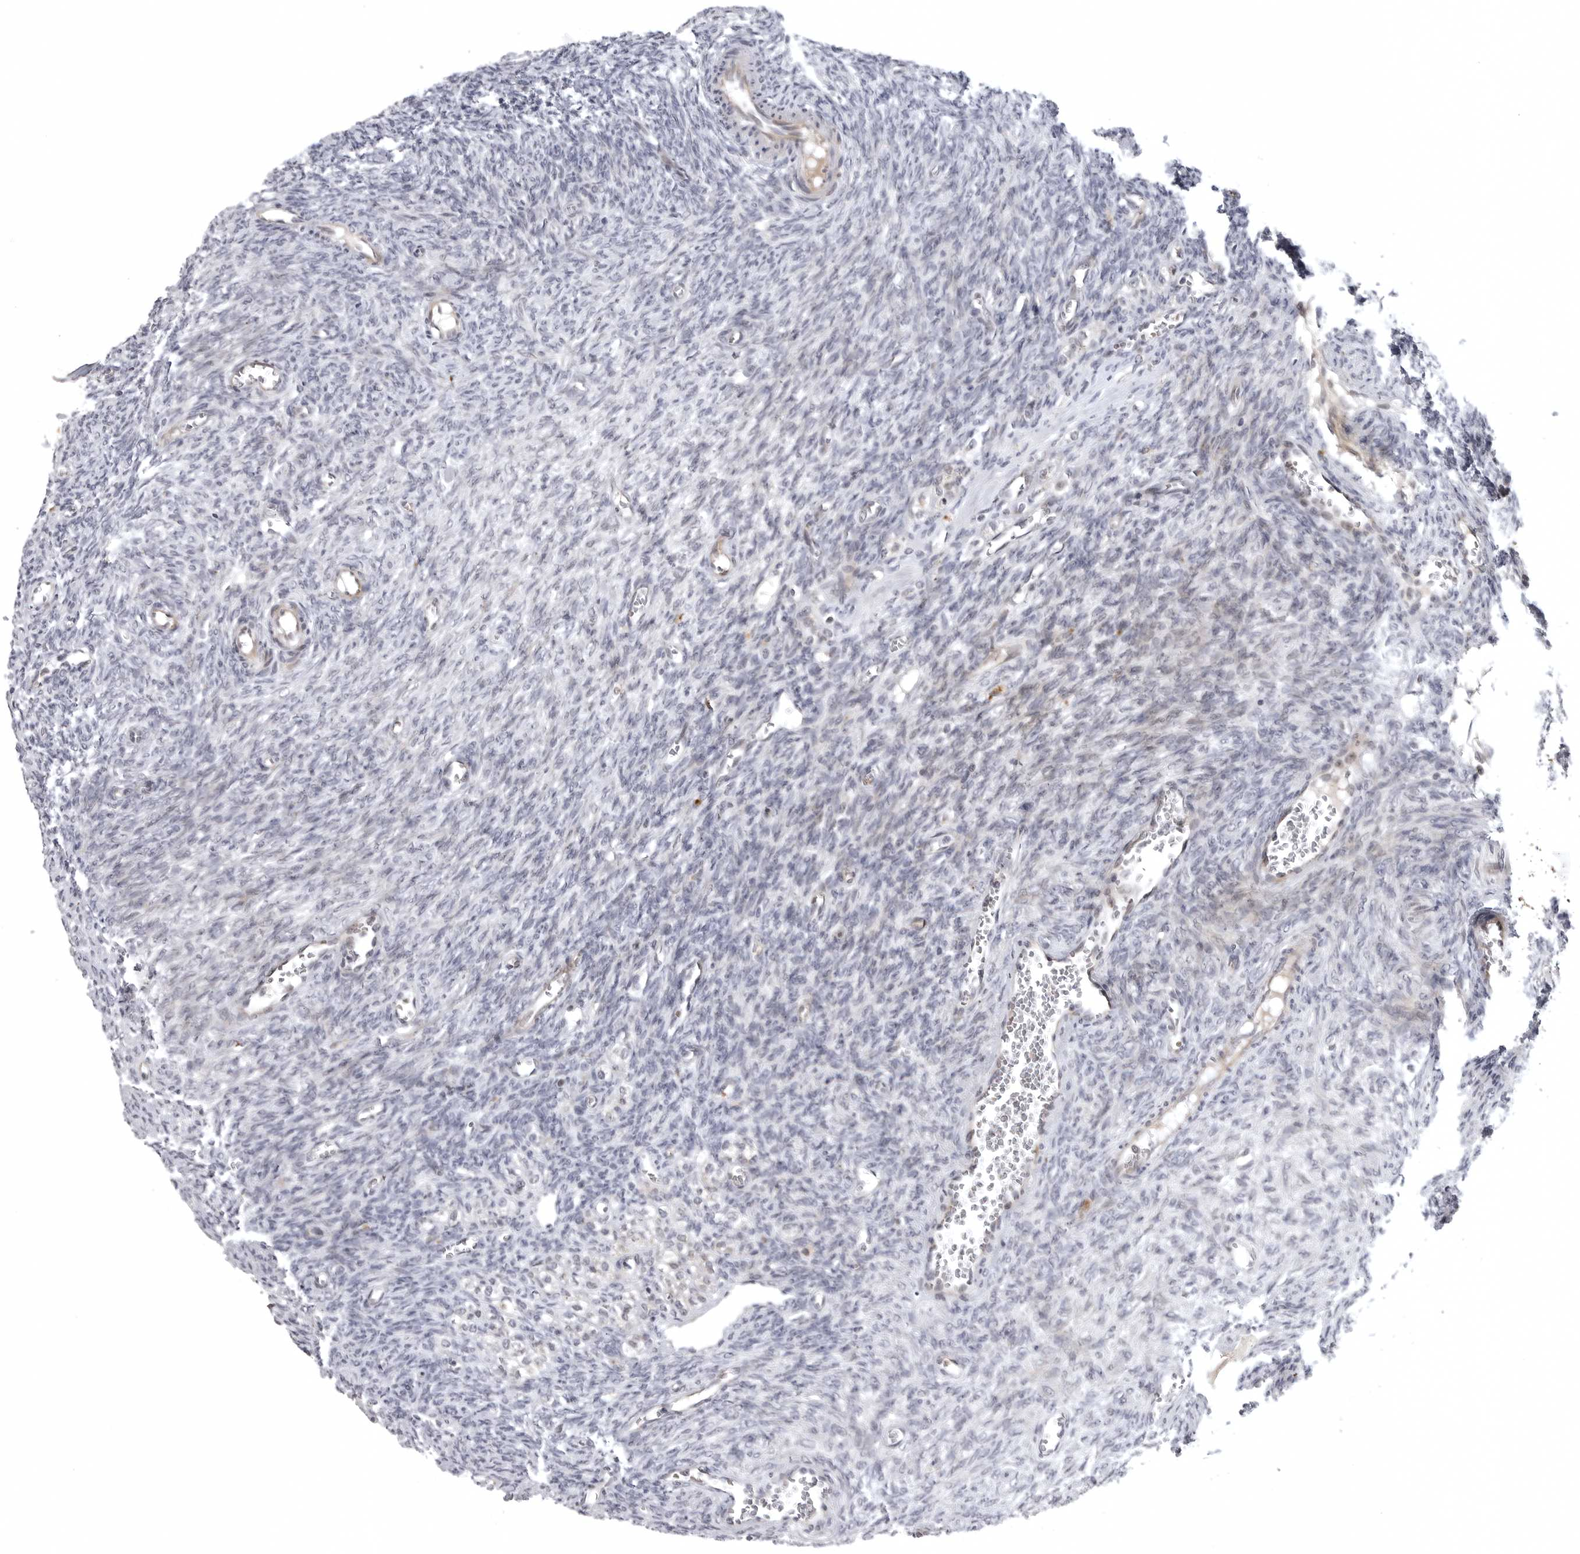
{"staining": {"intensity": "weak", "quantity": "<25%", "location": "nuclear"}, "tissue": "ovary", "cell_type": "Ovarian stroma cells", "image_type": "normal", "snomed": [{"axis": "morphology", "description": "Normal tissue, NOS"}, {"axis": "topography", "description": "Ovary"}], "caption": "A high-resolution histopathology image shows immunohistochemistry (IHC) staining of normal ovary, which demonstrates no significant expression in ovarian stroma cells.", "gene": "CD300LD", "patient": {"sex": "female", "age": 27}}